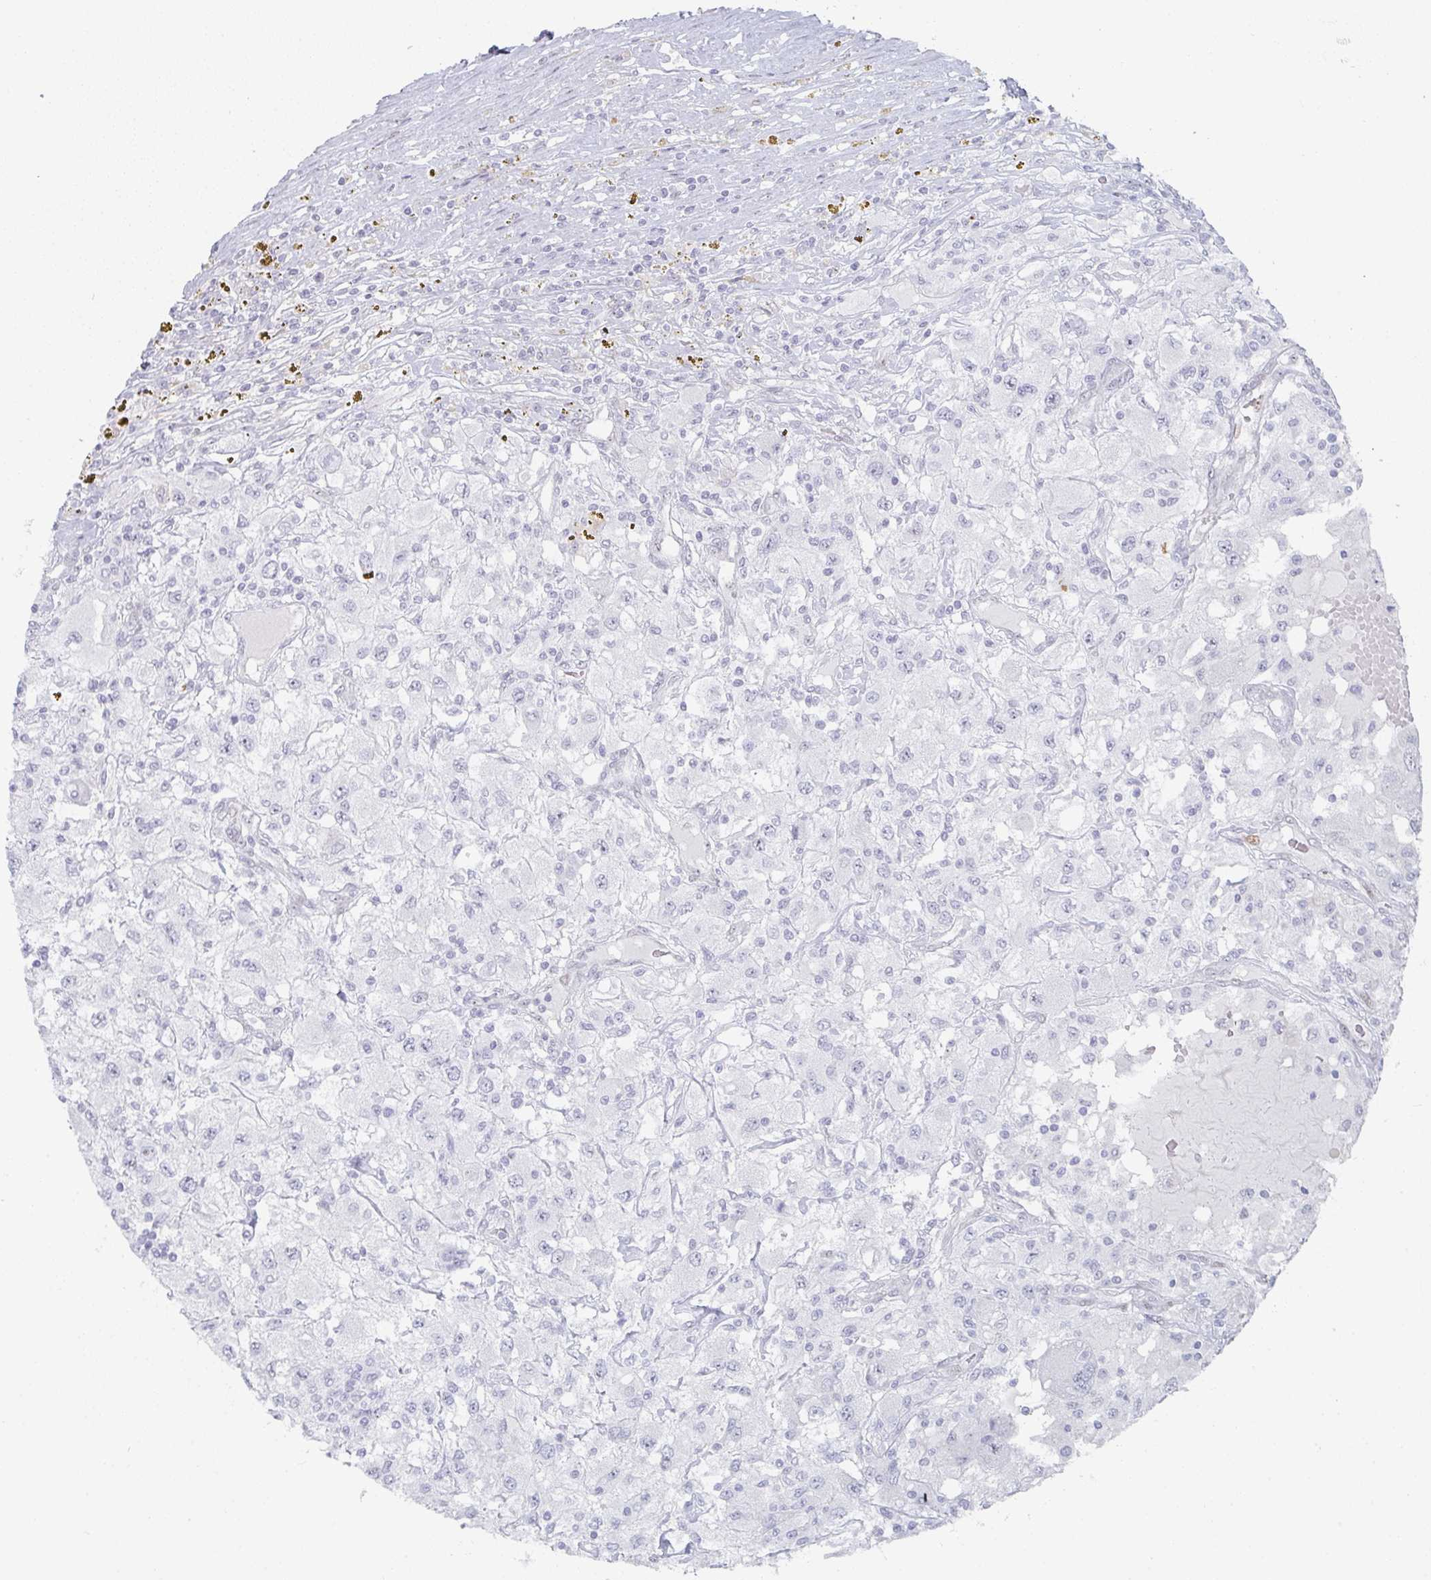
{"staining": {"intensity": "negative", "quantity": "none", "location": "none"}, "tissue": "renal cancer", "cell_type": "Tumor cells", "image_type": "cancer", "snomed": [{"axis": "morphology", "description": "Adenocarcinoma, NOS"}, {"axis": "topography", "description": "Kidney"}], "caption": "Photomicrograph shows no protein positivity in tumor cells of renal cancer tissue.", "gene": "POU2AF2", "patient": {"sex": "female", "age": 67}}